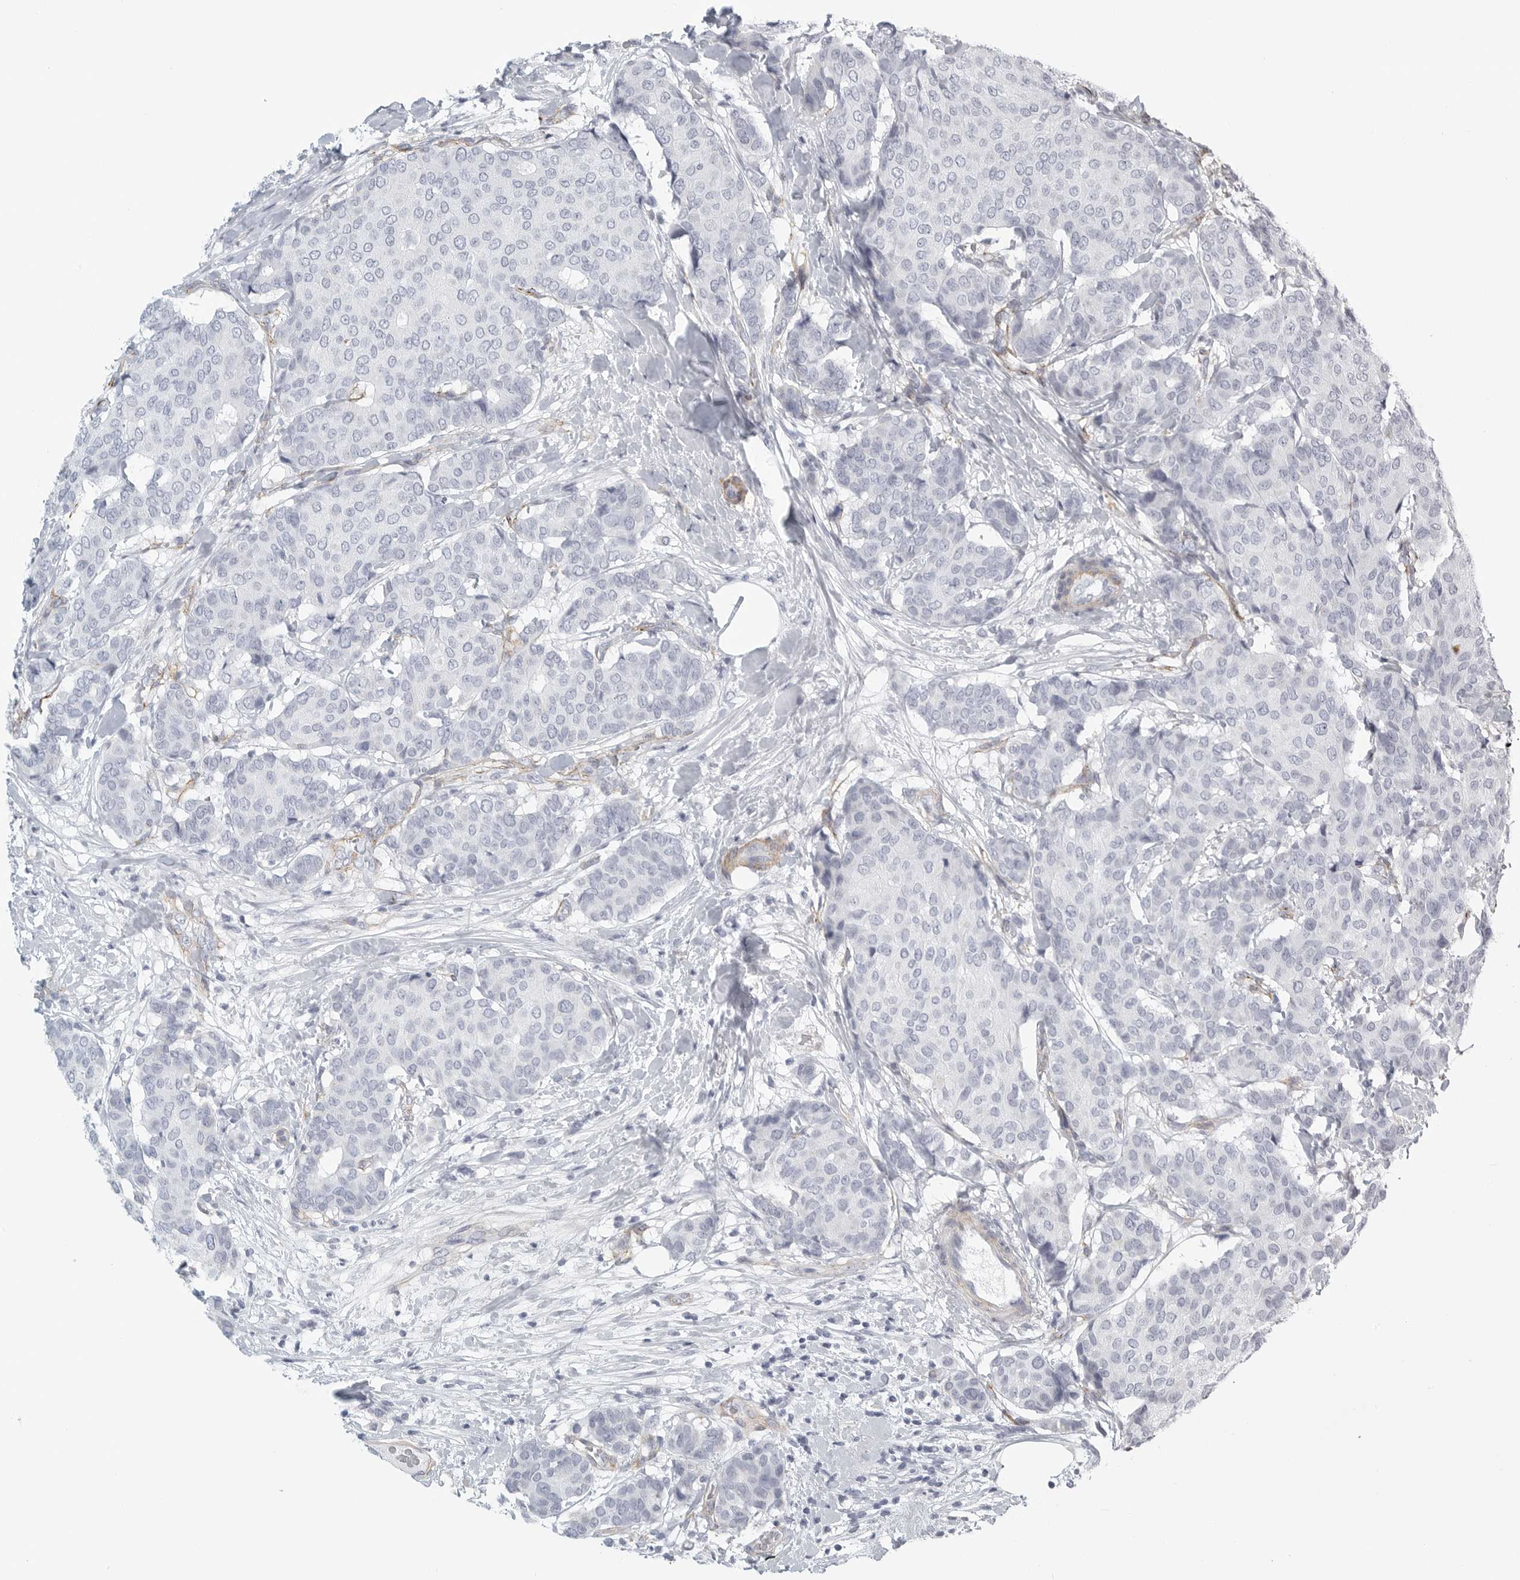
{"staining": {"intensity": "negative", "quantity": "none", "location": "none"}, "tissue": "breast cancer", "cell_type": "Tumor cells", "image_type": "cancer", "snomed": [{"axis": "morphology", "description": "Duct carcinoma"}, {"axis": "topography", "description": "Breast"}], "caption": "Immunohistochemical staining of human infiltrating ductal carcinoma (breast) displays no significant expression in tumor cells.", "gene": "TNR", "patient": {"sex": "female", "age": 75}}